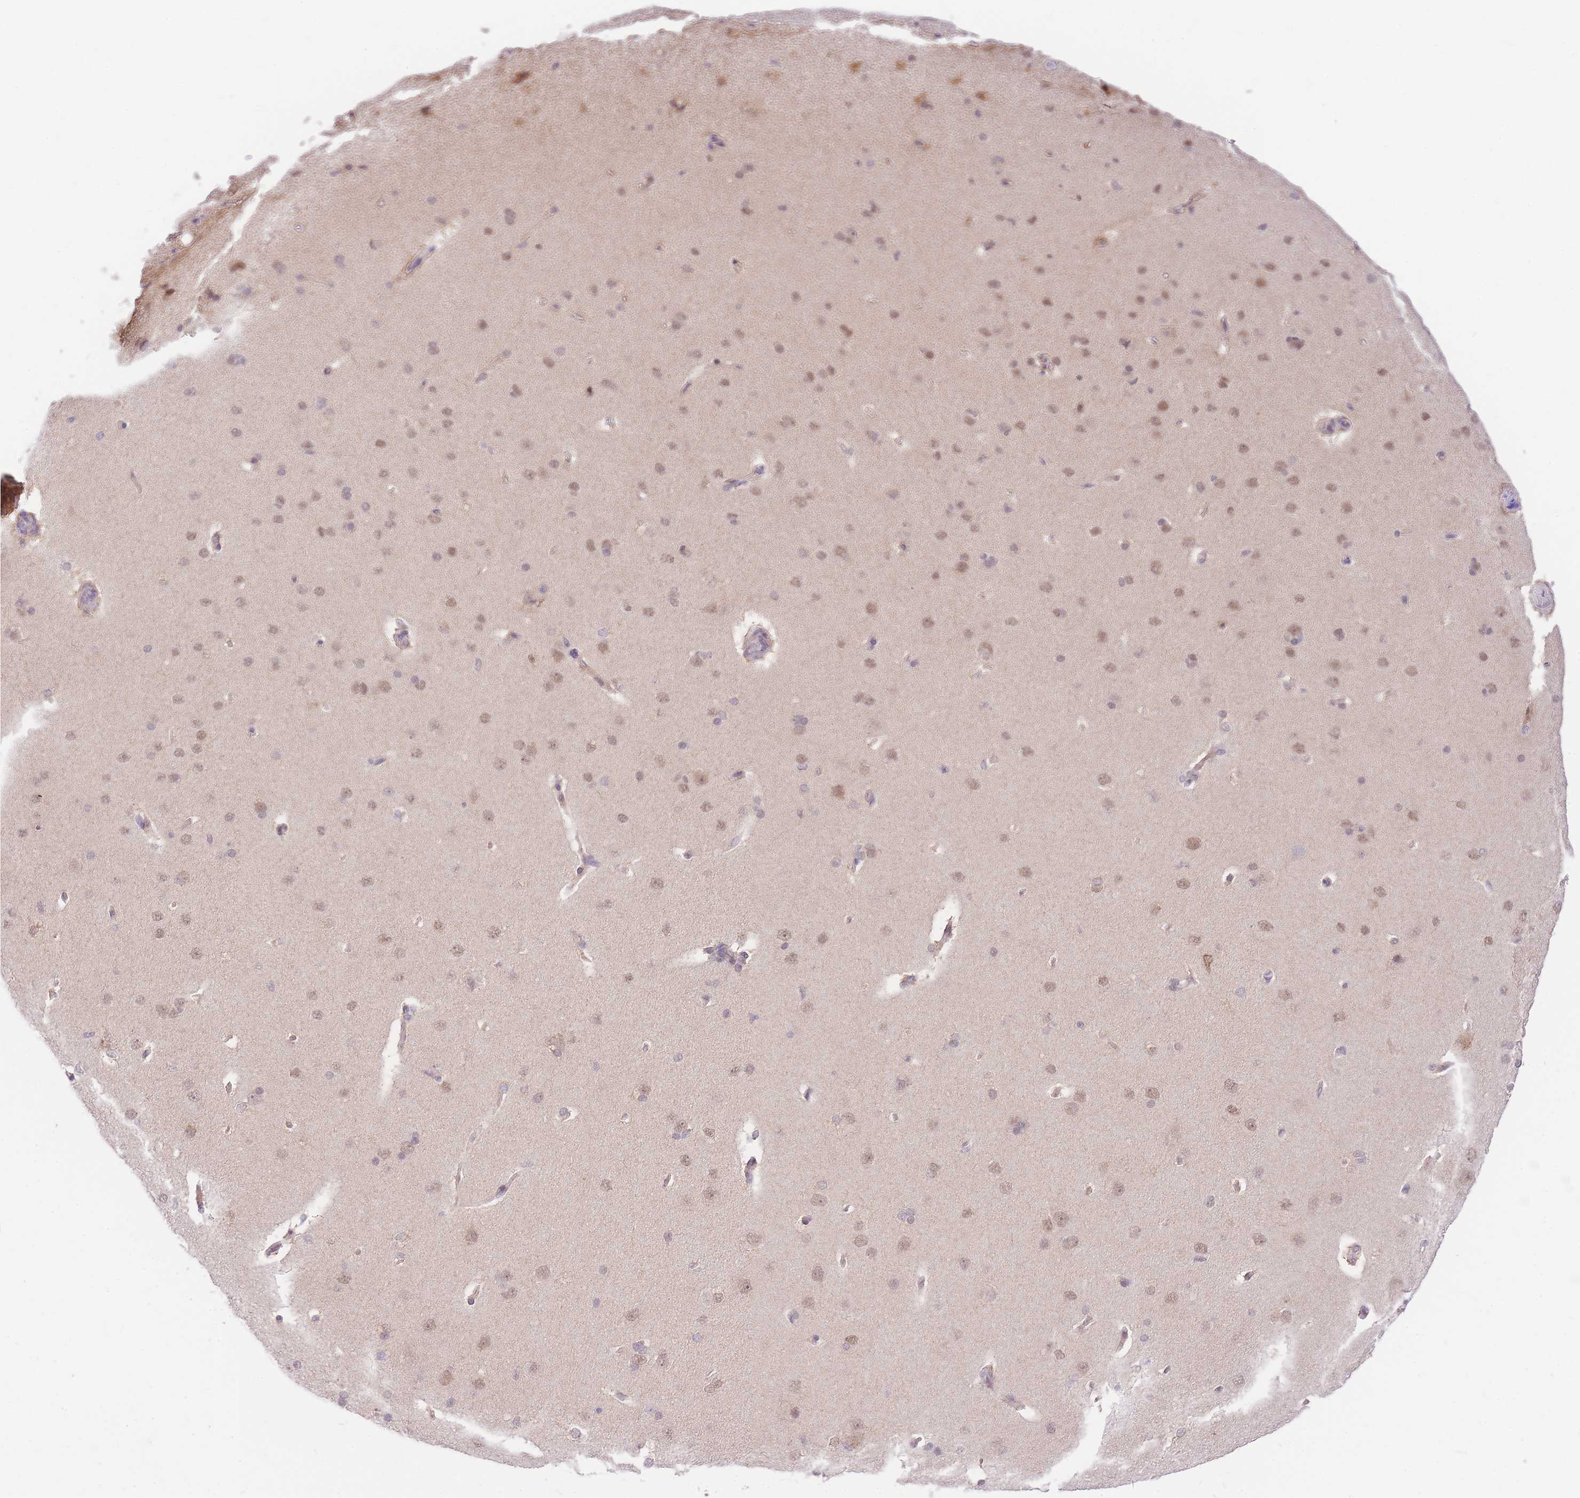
{"staining": {"intensity": "weak", "quantity": "25%-75%", "location": "cytoplasmic/membranous,nuclear"}, "tissue": "cerebral cortex", "cell_type": "Endothelial cells", "image_type": "normal", "snomed": [{"axis": "morphology", "description": "Normal tissue, NOS"}, {"axis": "topography", "description": "Cerebral cortex"}], "caption": "Endothelial cells display low levels of weak cytoplasmic/membranous,nuclear staining in approximately 25%-75% of cells in normal cerebral cortex.", "gene": "UBXN7", "patient": {"sex": "male", "age": 62}}